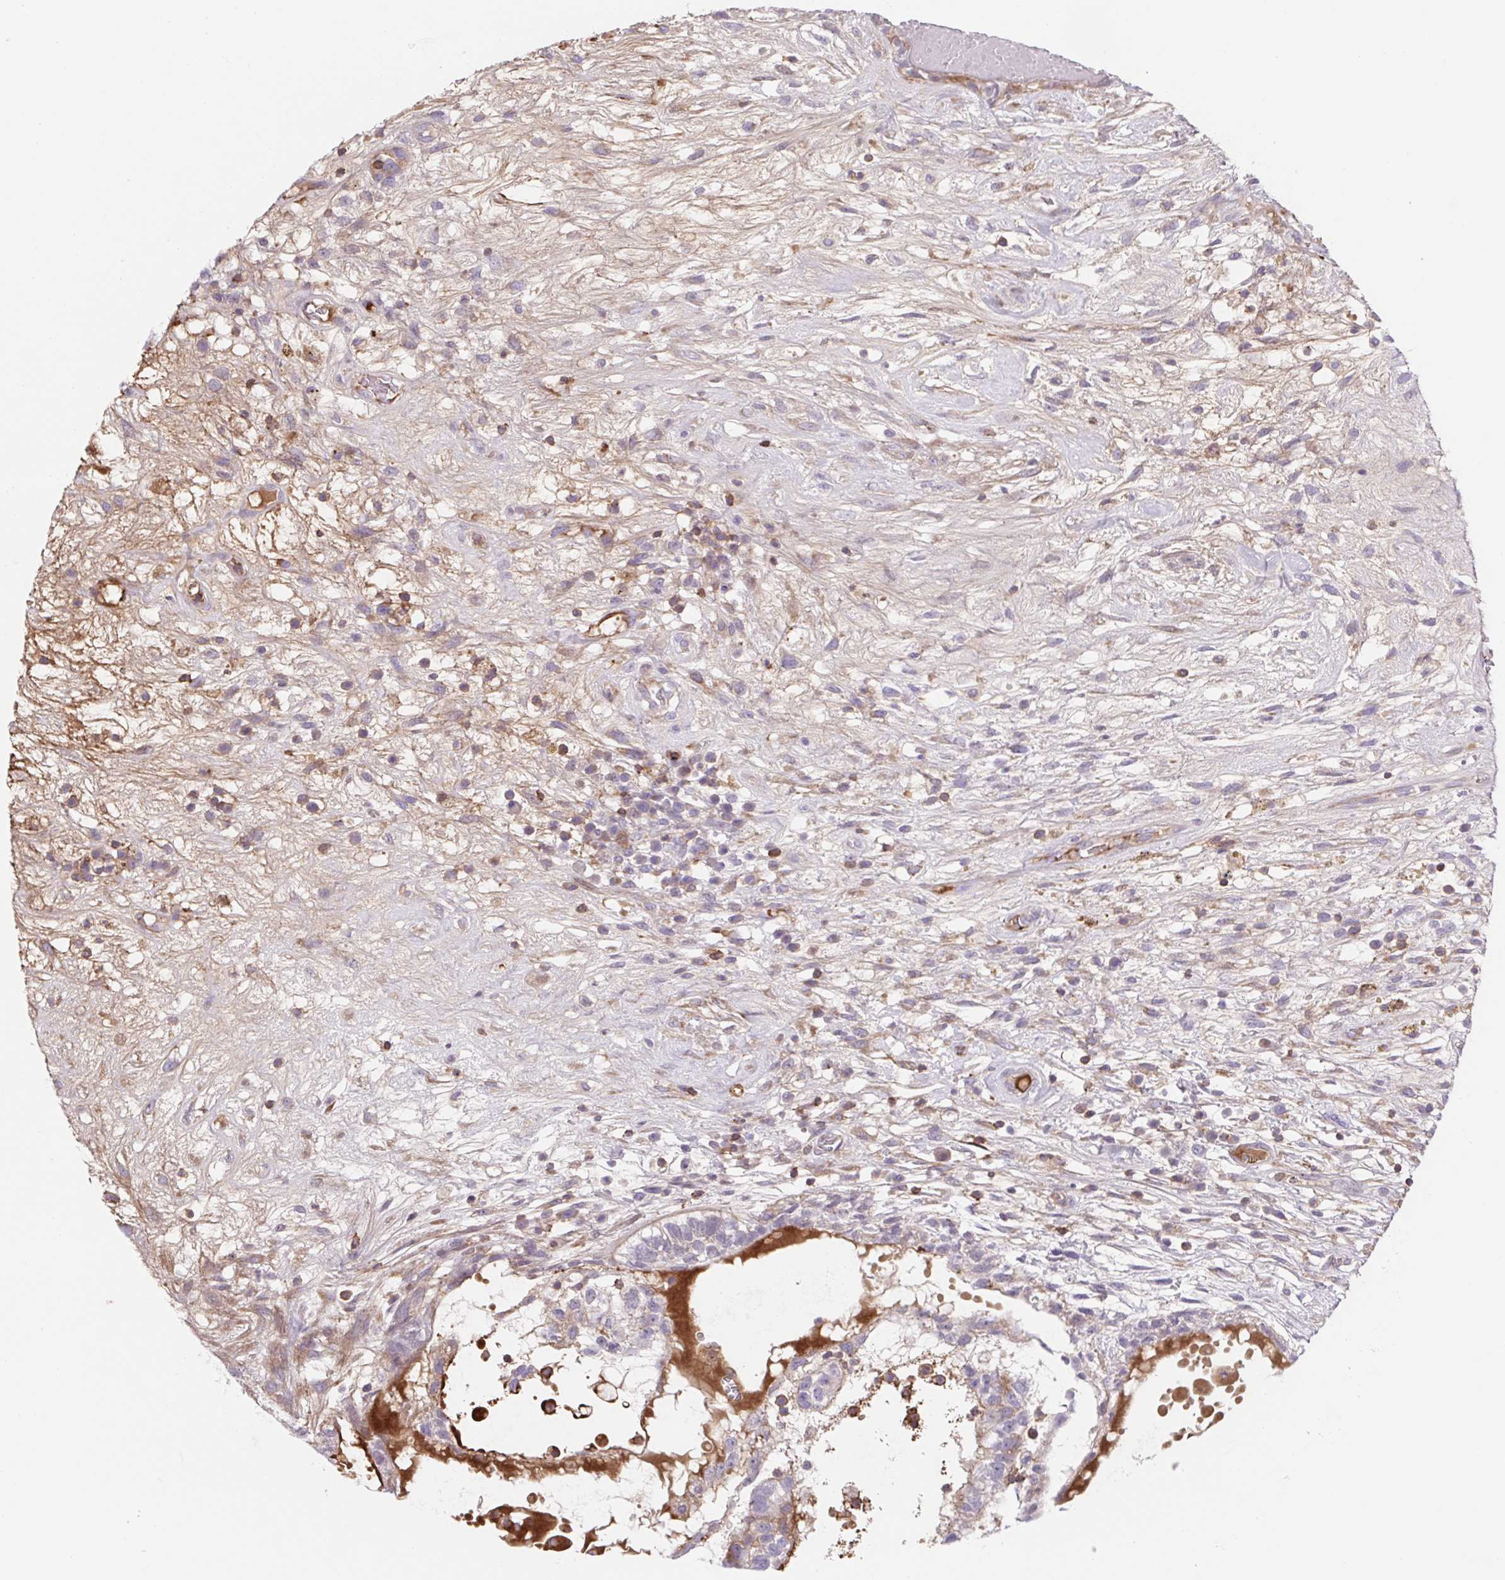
{"staining": {"intensity": "negative", "quantity": "none", "location": "none"}, "tissue": "testis cancer", "cell_type": "Tumor cells", "image_type": "cancer", "snomed": [{"axis": "morphology", "description": "Normal tissue, NOS"}, {"axis": "morphology", "description": "Carcinoma, Embryonal, NOS"}, {"axis": "topography", "description": "Testis"}], "caption": "Embryonal carcinoma (testis) was stained to show a protein in brown. There is no significant positivity in tumor cells.", "gene": "TPRG1", "patient": {"sex": "male", "age": 32}}